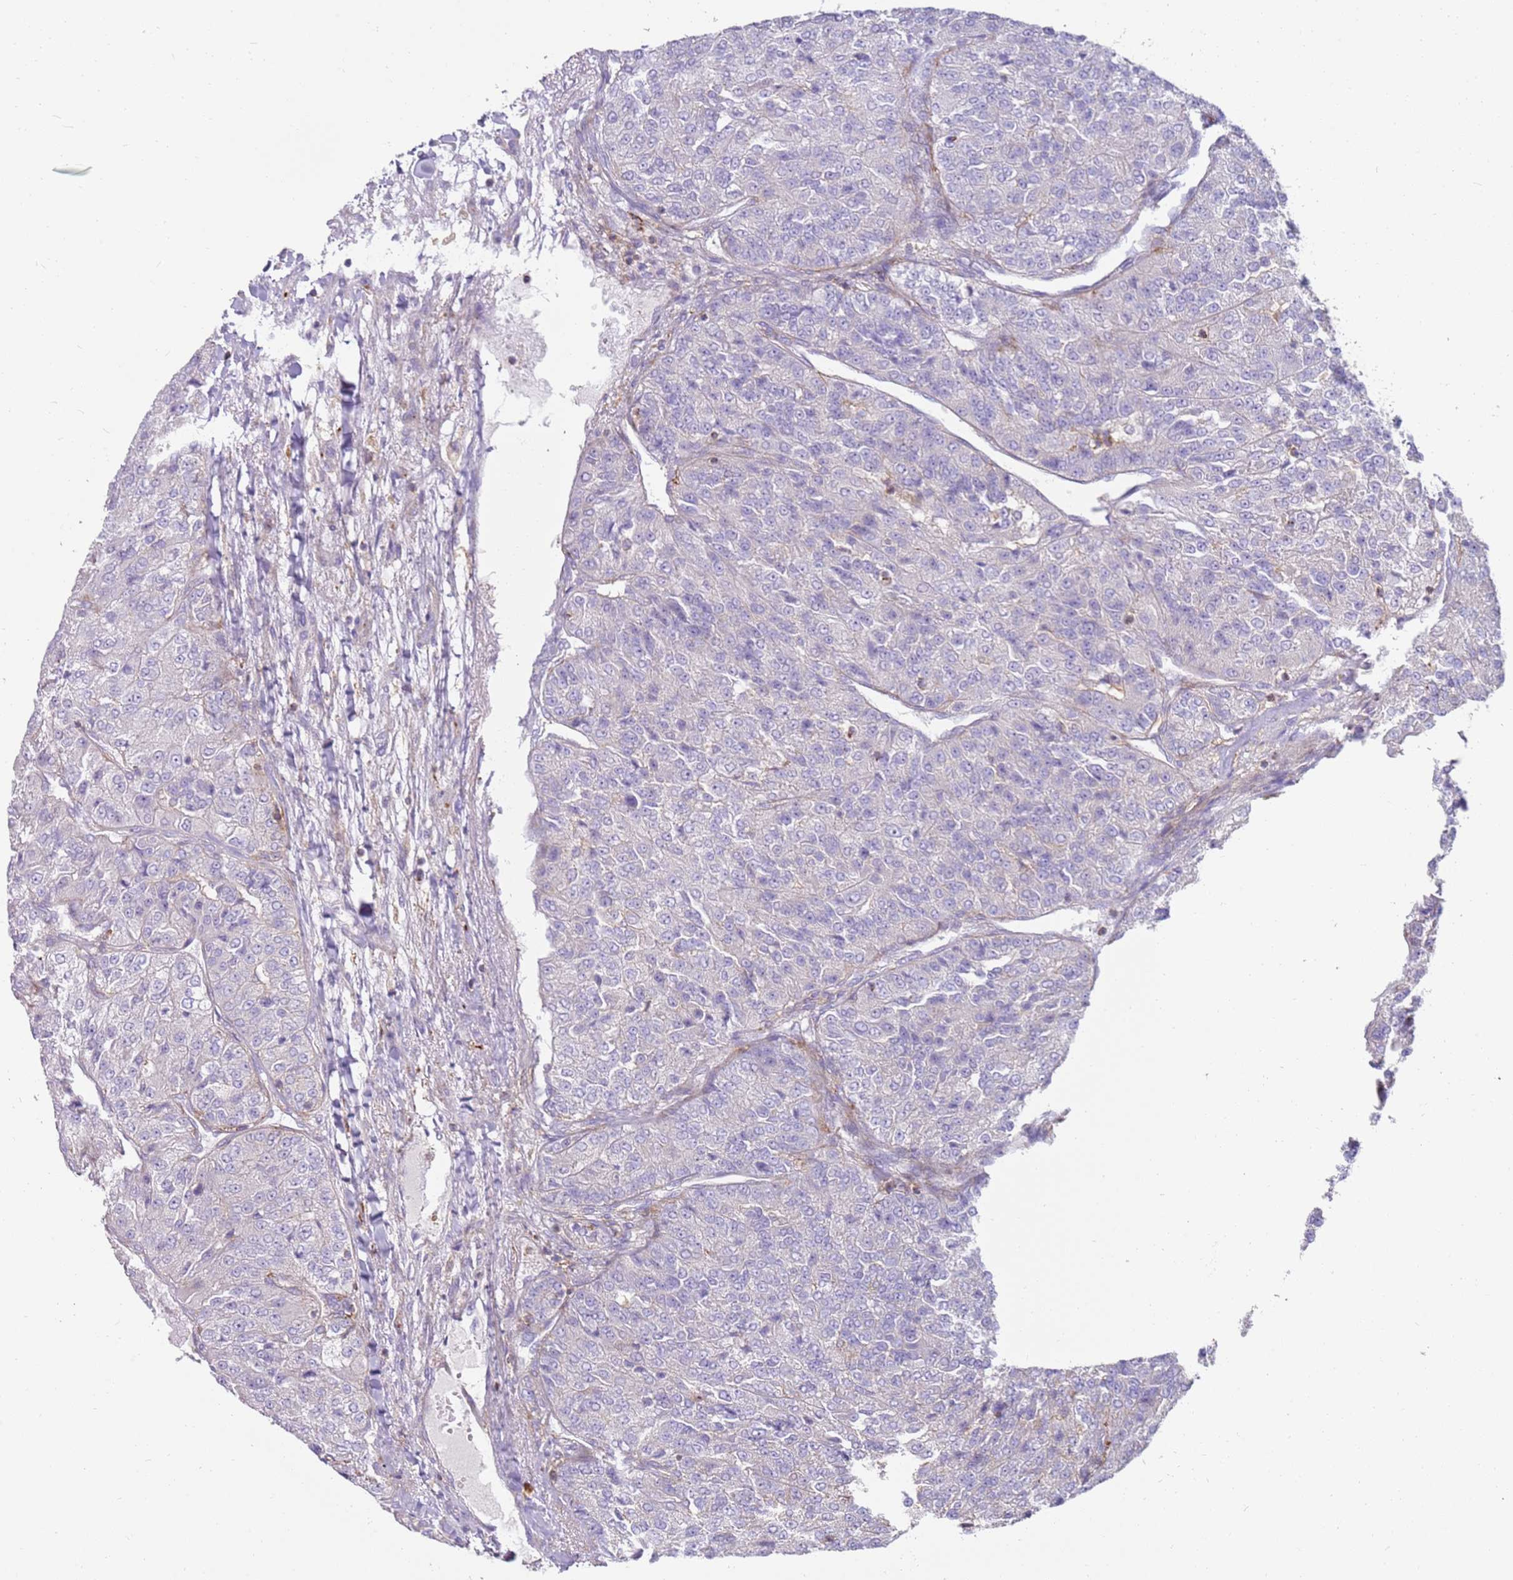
{"staining": {"intensity": "negative", "quantity": "none", "location": "none"}, "tissue": "renal cancer", "cell_type": "Tumor cells", "image_type": "cancer", "snomed": [{"axis": "morphology", "description": "Adenocarcinoma, NOS"}, {"axis": "topography", "description": "Kidney"}], "caption": "This is an immunohistochemistry photomicrograph of renal adenocarcinoma. There is no expression in tumor cells.", "gene": "FPR1", "patient": {"sex": "female", "age": 63}}